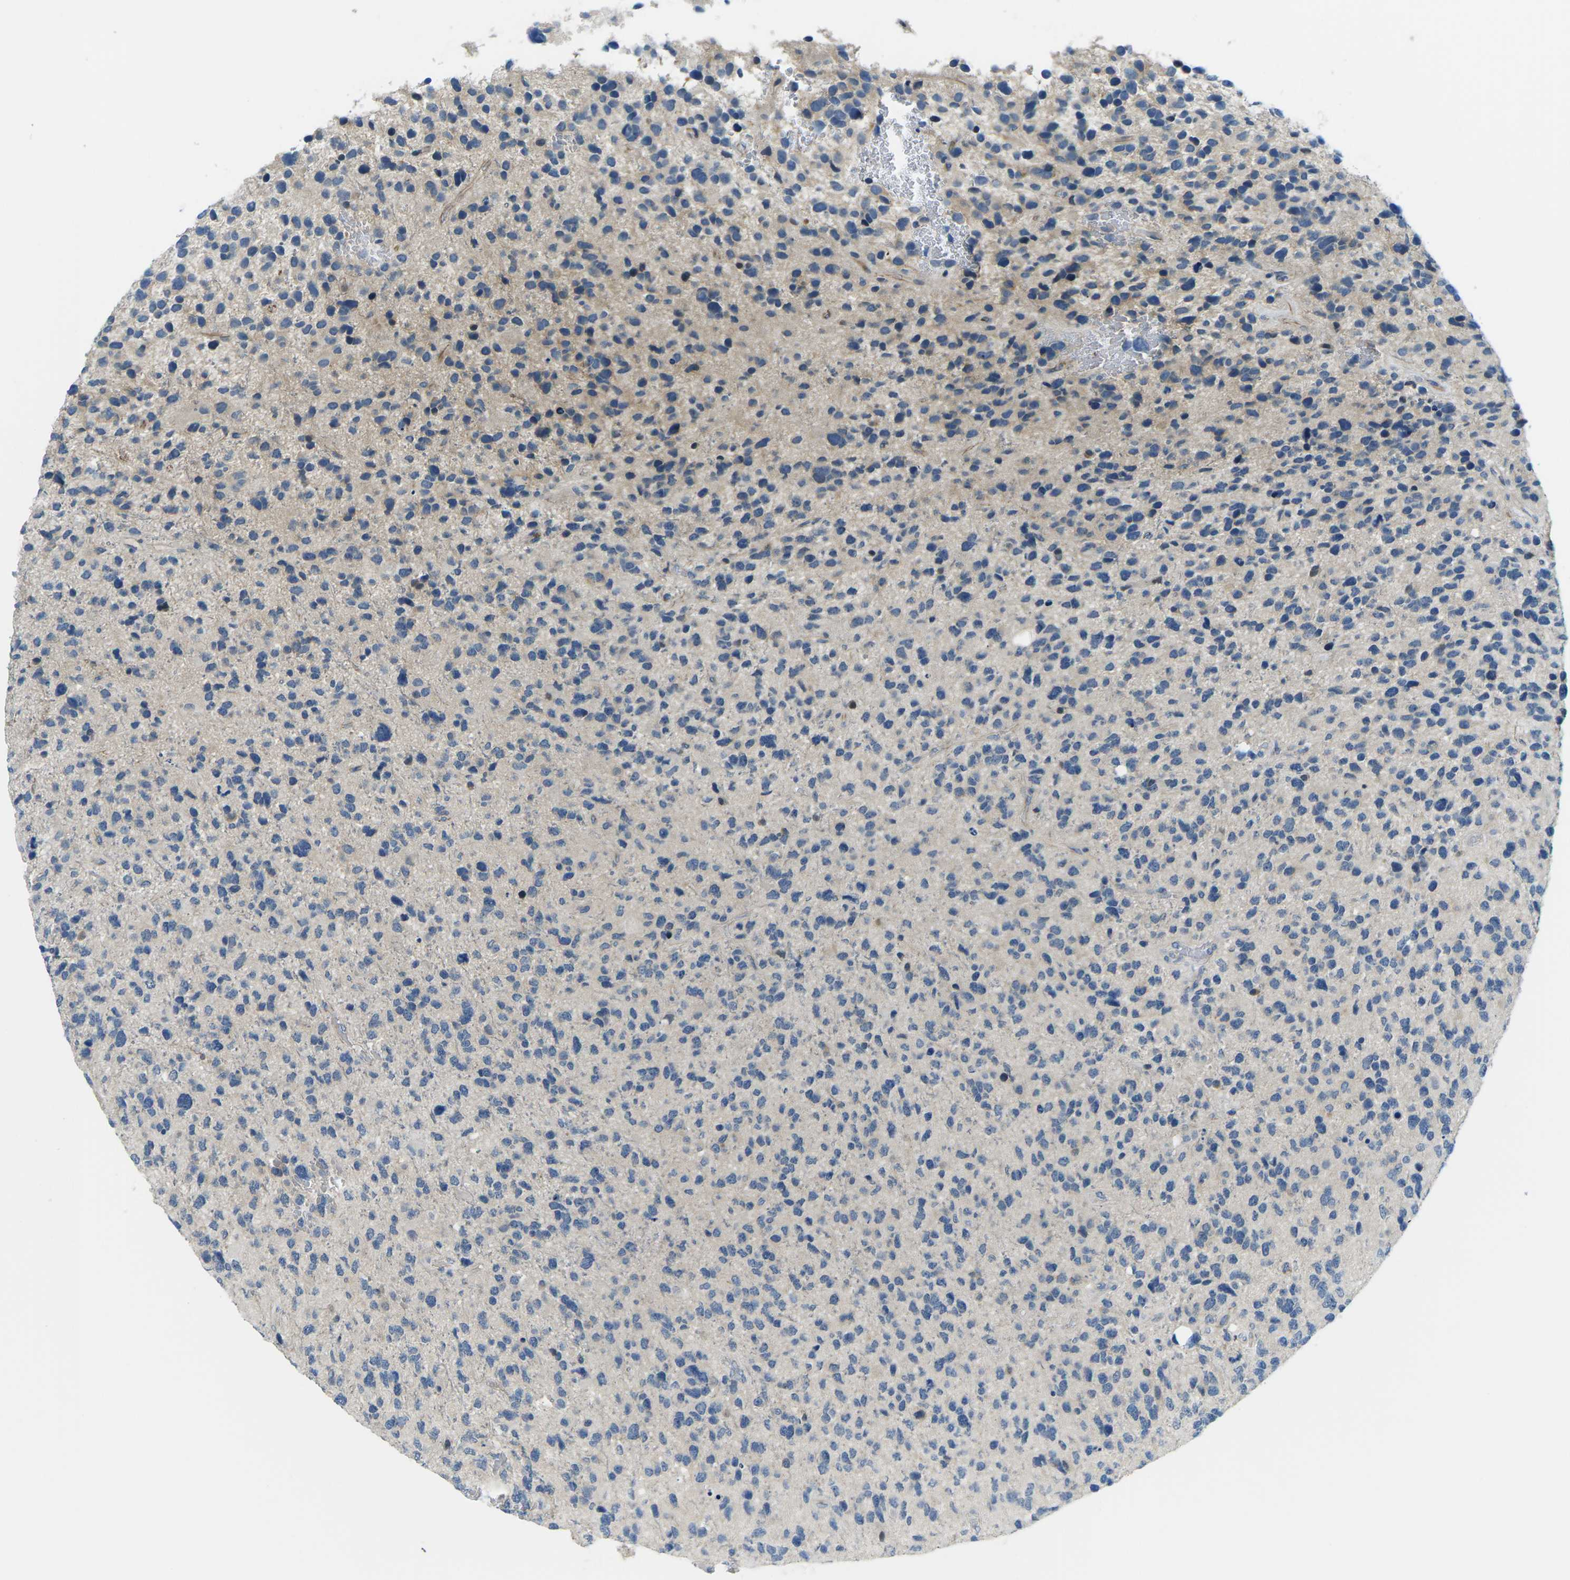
{"staining": {"intensity": "negative", "quantity": "none", "location": "none"}, "tissue": "glioma", "cell_type": "Tumor cells", "image_type": "cancer", "snomed": [{"axis": "morphology", "description": "Glioma, malignant, High grade"}, {"axis": "topography", "description": "Brain"}], "caption": "Immunohistochemistry (IHC) of human malignant high-grade glioma displays no expression in tumor cells.", "gene": "CTNND1", "patient": {"sex": "female", "age": 58}}